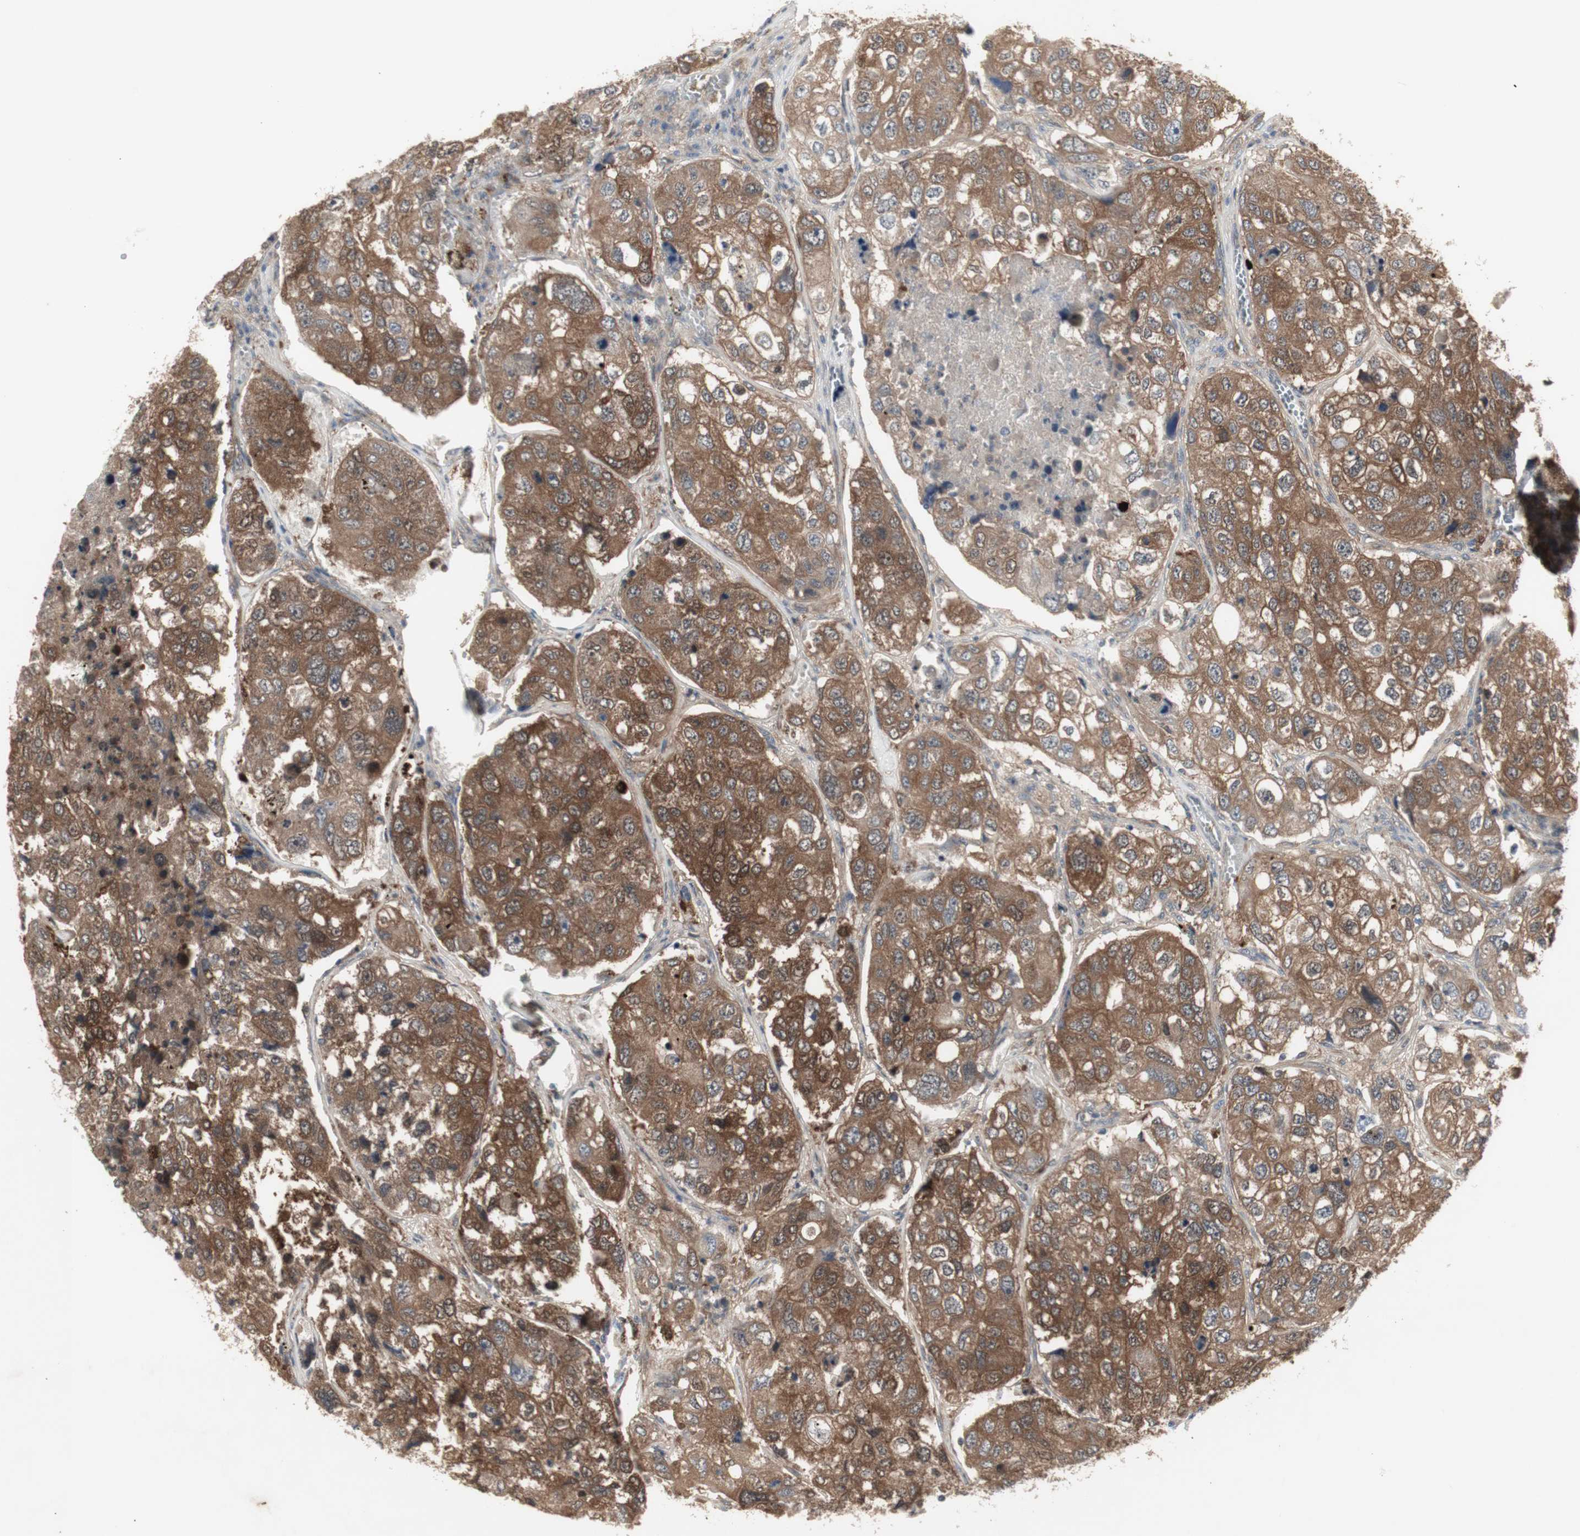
{"staining": {"intensity": "moderate", "quantity": ">75%", "location": "cytoplasmic/membranous"}, "tissue": "urothelial cancer", "cell_type": "Tumor cells", "image_type": "cancer", "snomed": [{"axis": "morphology", "description": "Urothelial carcinoma, High grade"}, {"axis": "topography", "description": "Lymph node"}, {"axis": "topography", "description": "Urinary bladder"}], "caption": "IHC of urothelial cancer exhibits medium levels of moderate cytoplasmic/membranous expression in about >75% of tumor cells.", "gene": "CHURC1-FNTB", "patient": {"sex": "male", "age": 51}}